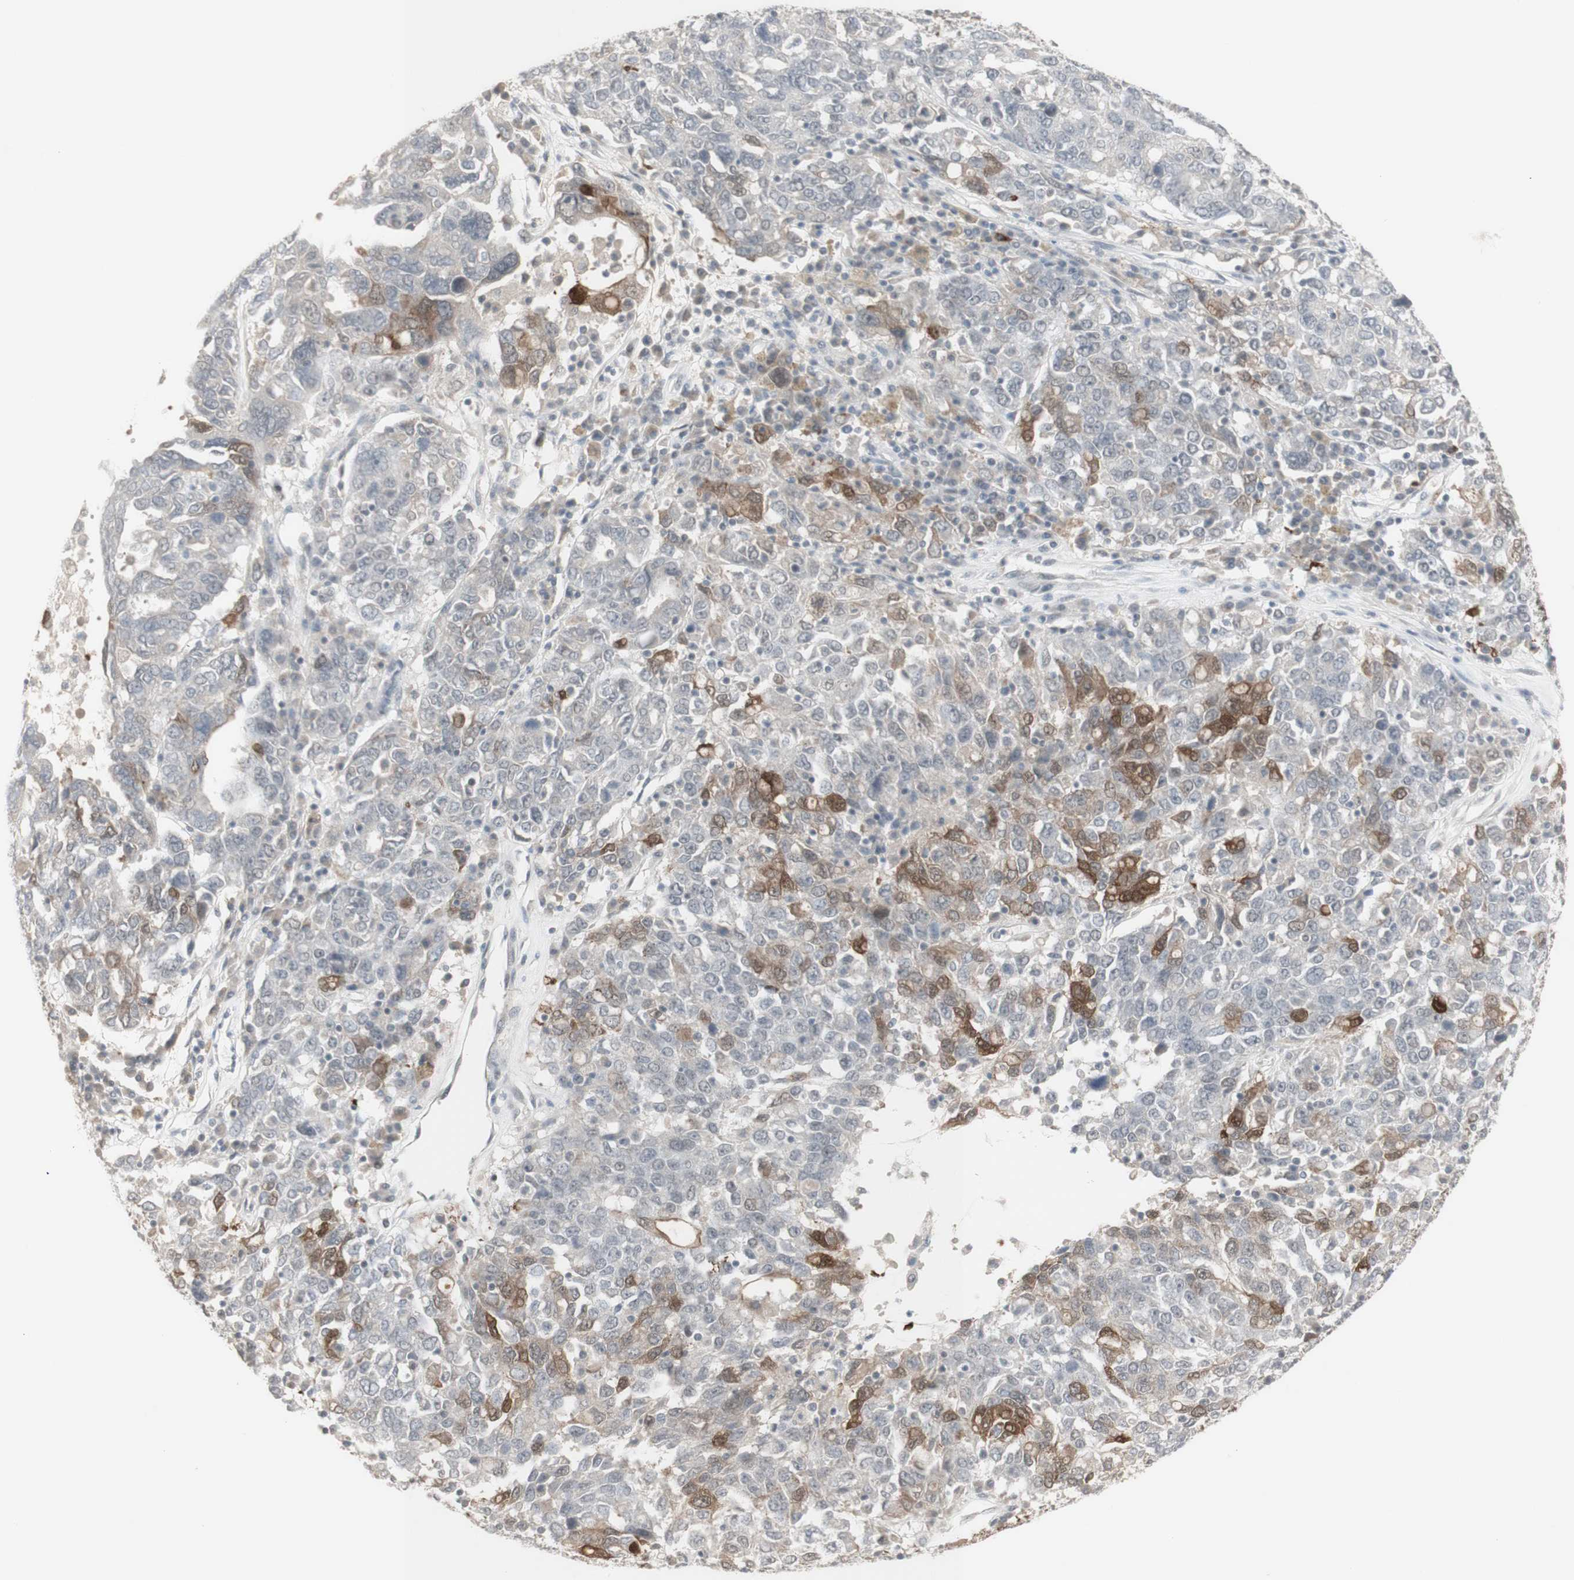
{"staining": {"intensity": "moderate", "quantity": "25%-75%", "location": "cytoplasmic/membranous"}, "tissue": "ovarian cancer", "cell_type": "Tumor cells", "image_type": "cancer", "snomed": [{"axis": "morphology", "description": "Carcinoma, endometroid"}, {"axis": "topography", "description": "Ovary"}], "caption": "About 25%-75% of tumor cells in human ovarian cancer show moderate cytoplasmic/membranous protein positivity as visualized by brown immunohistochemical staining.", "gene": "C1orf116", "patient": {"sex": "female", "age": 62}}